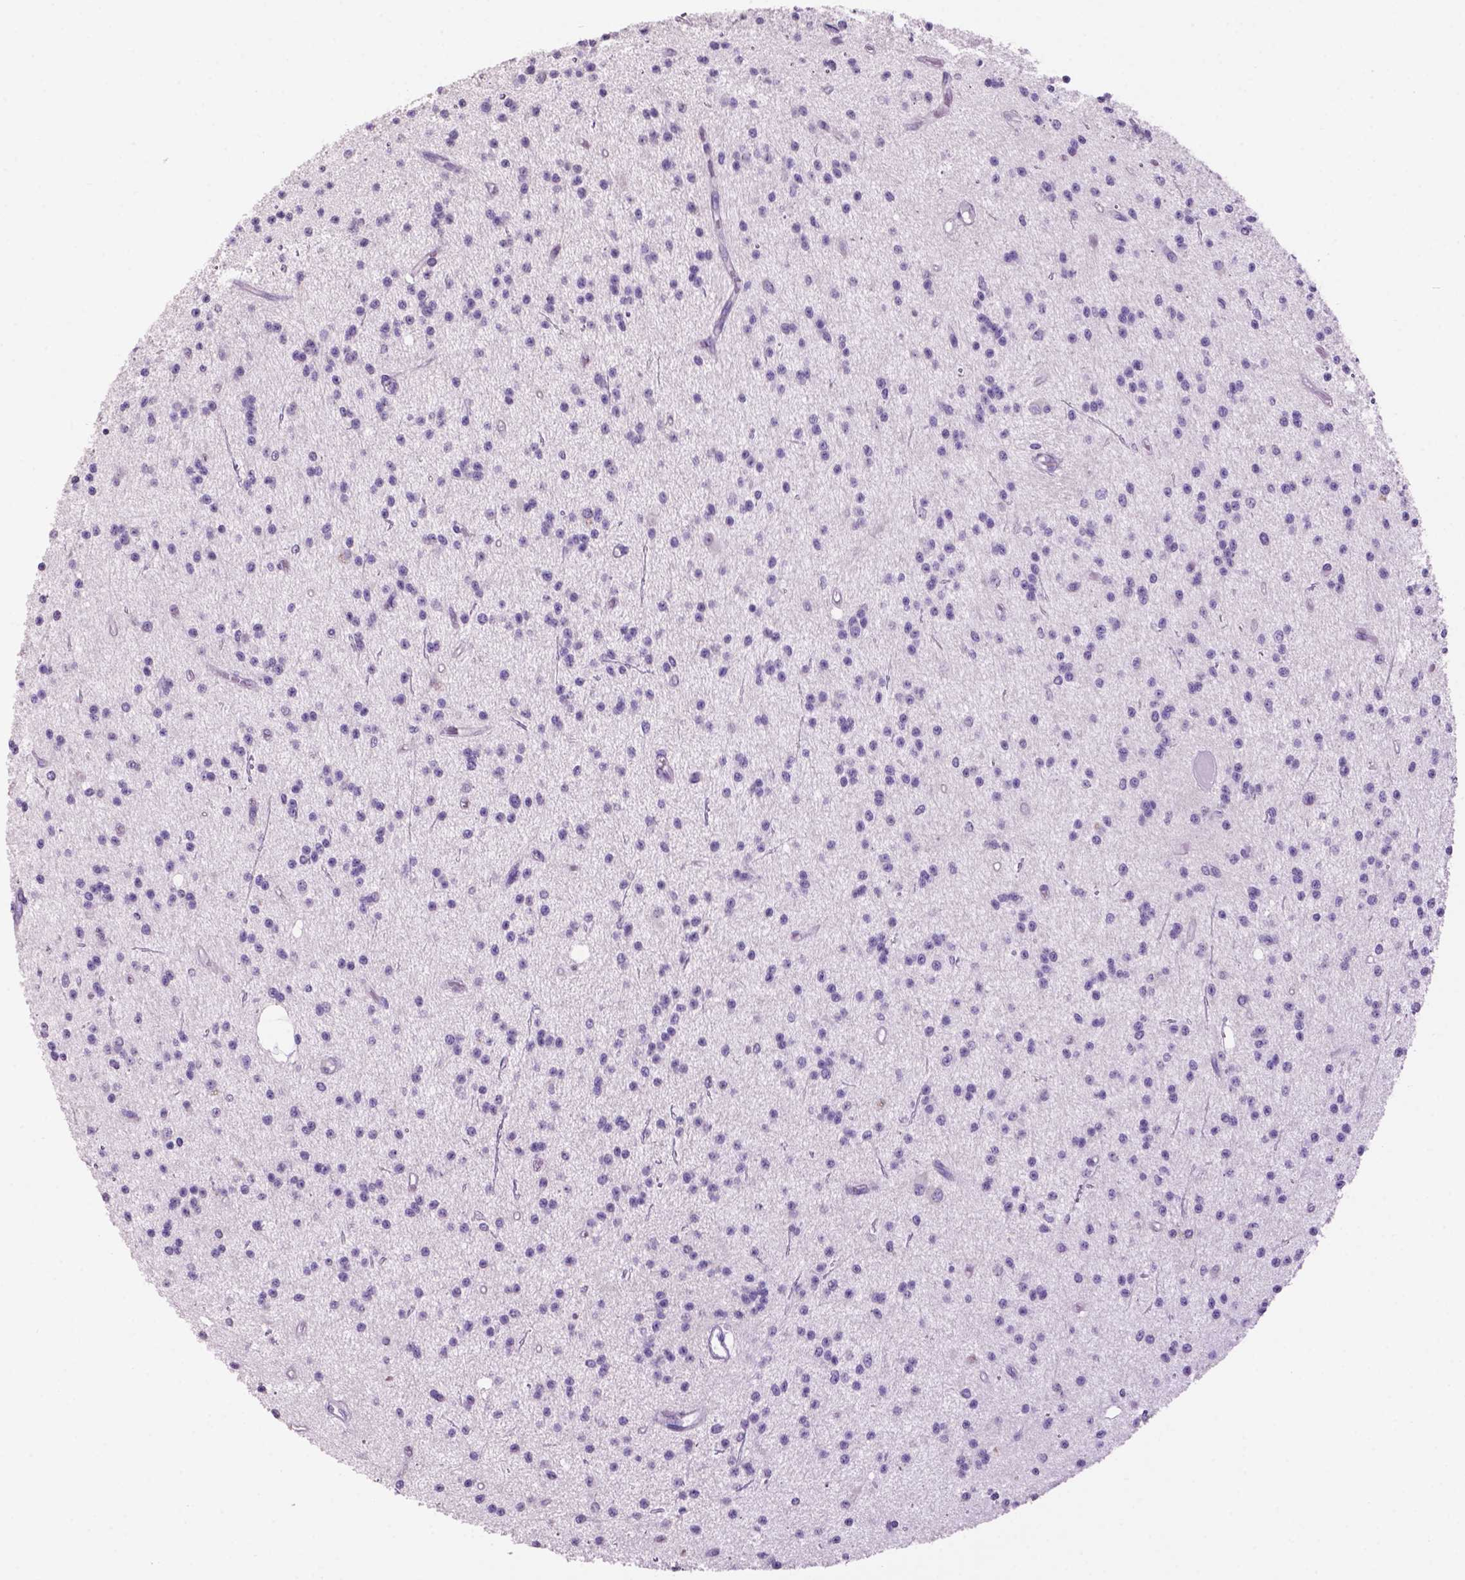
{"staining": {"intensity": "negative", "quantity": "none", "location": "none"}, "tissue": "glioma", "cell_type": "Tumor cells", "image_type": "cancer", "snomed": [{"axis": "morphology", "description": "Glioma, malignant, Low grade"}, {"axis": "topography", "description": "Brain"}], "caption": "Human low-grade glioma (malignant) stained for a protein using IHC shows no positivity in tumor cells.", "gene": "CRYBA4", "patient": {"sex": "male", "age": 27}}